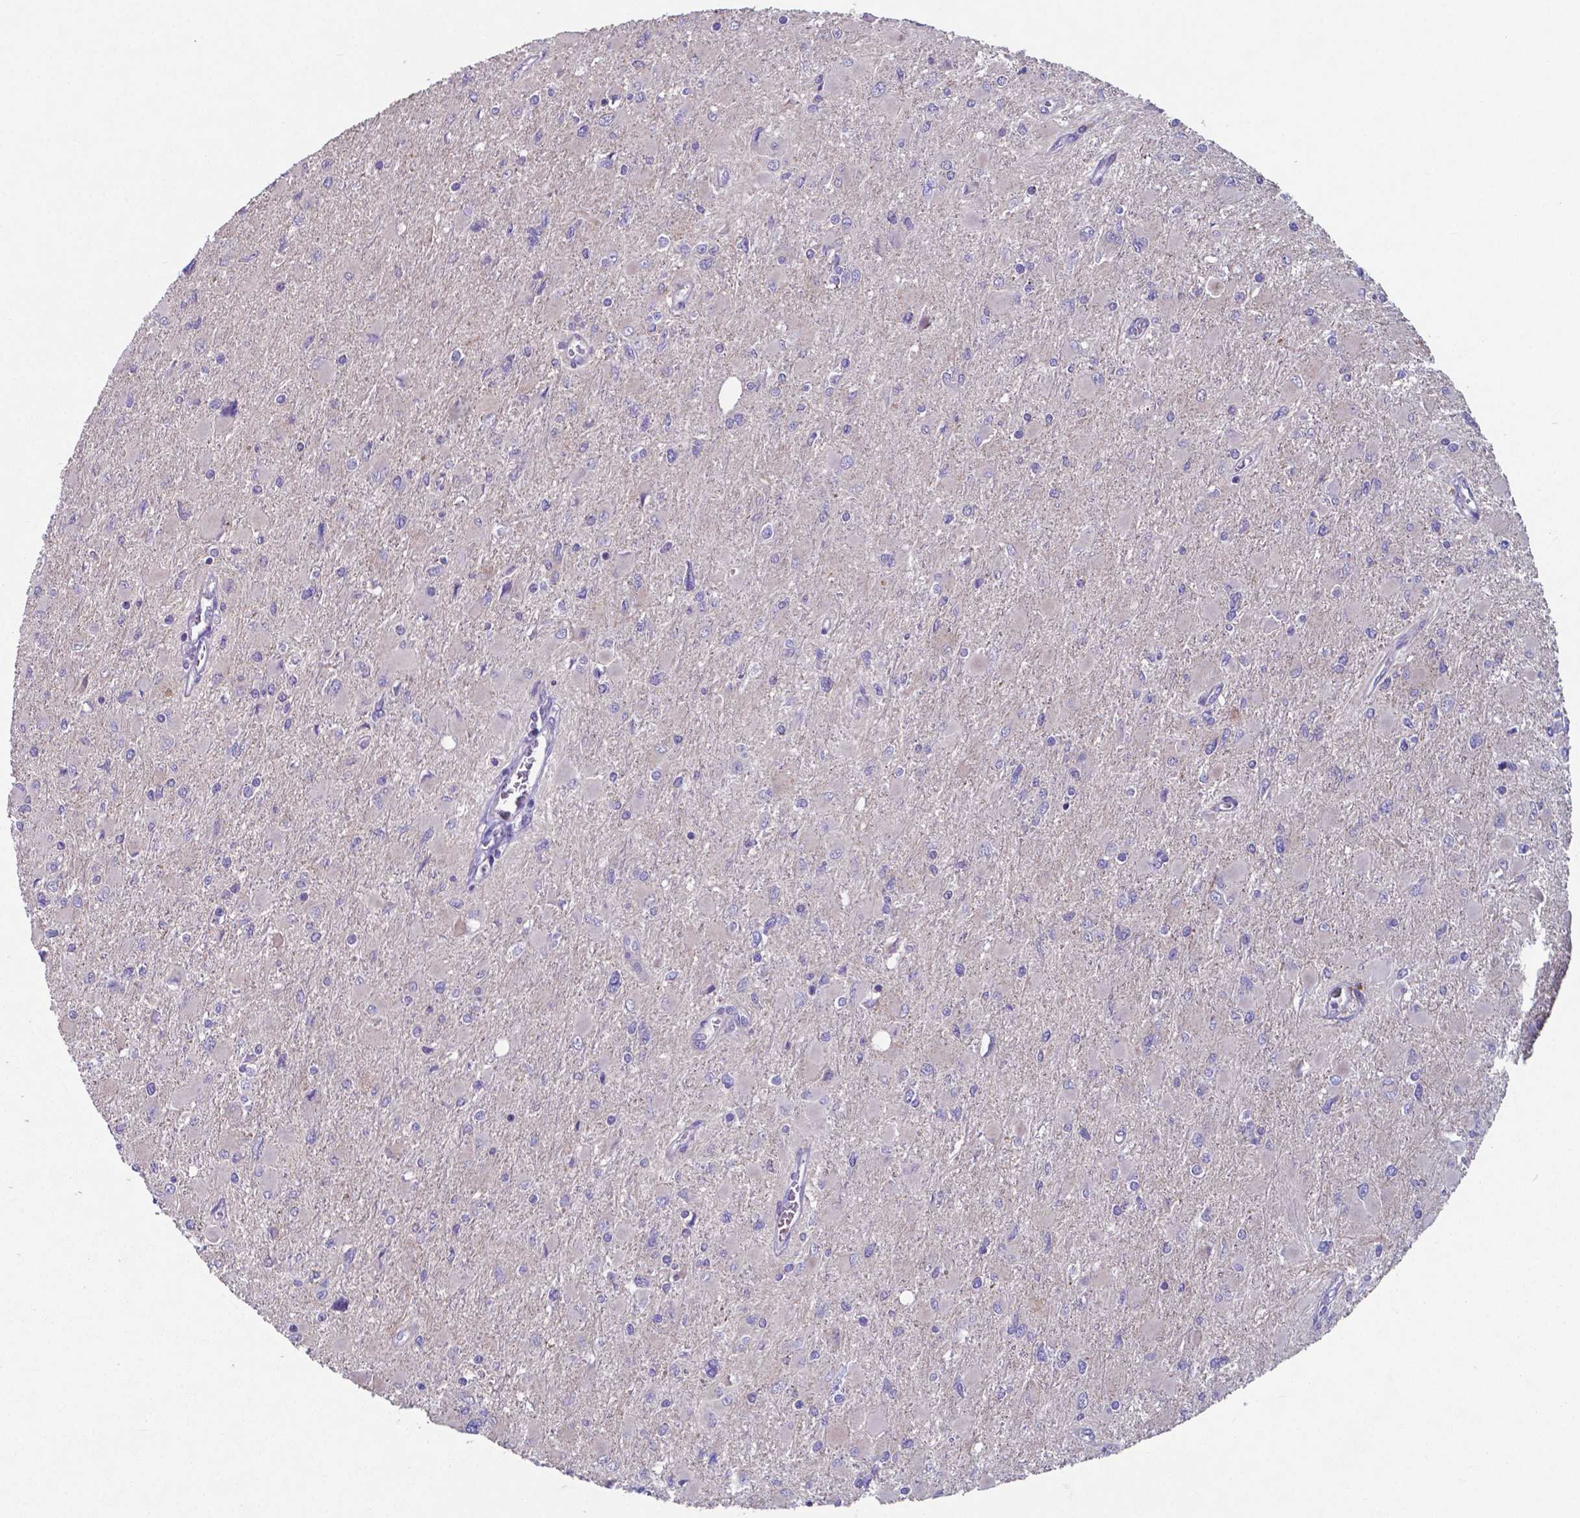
{"staining": {"intensity": "negative", "quantity": "none", "location": "none"}, "tissue": "glioma", "cell_type": "Tumor cells", "image_type": "cancer", "snomed": [{"axis": "morphology", "description": "Glioma, malignant, High grade"}, {"axis": "topography", "description": "Cerebral cortex"}], "caption": "A high-resolution micrograph shows IHC staining of glioma, which displays no significant positivity in tumor cells.", "gene": "TYRO3", "patient": {"sex": "female", "age": 36}}